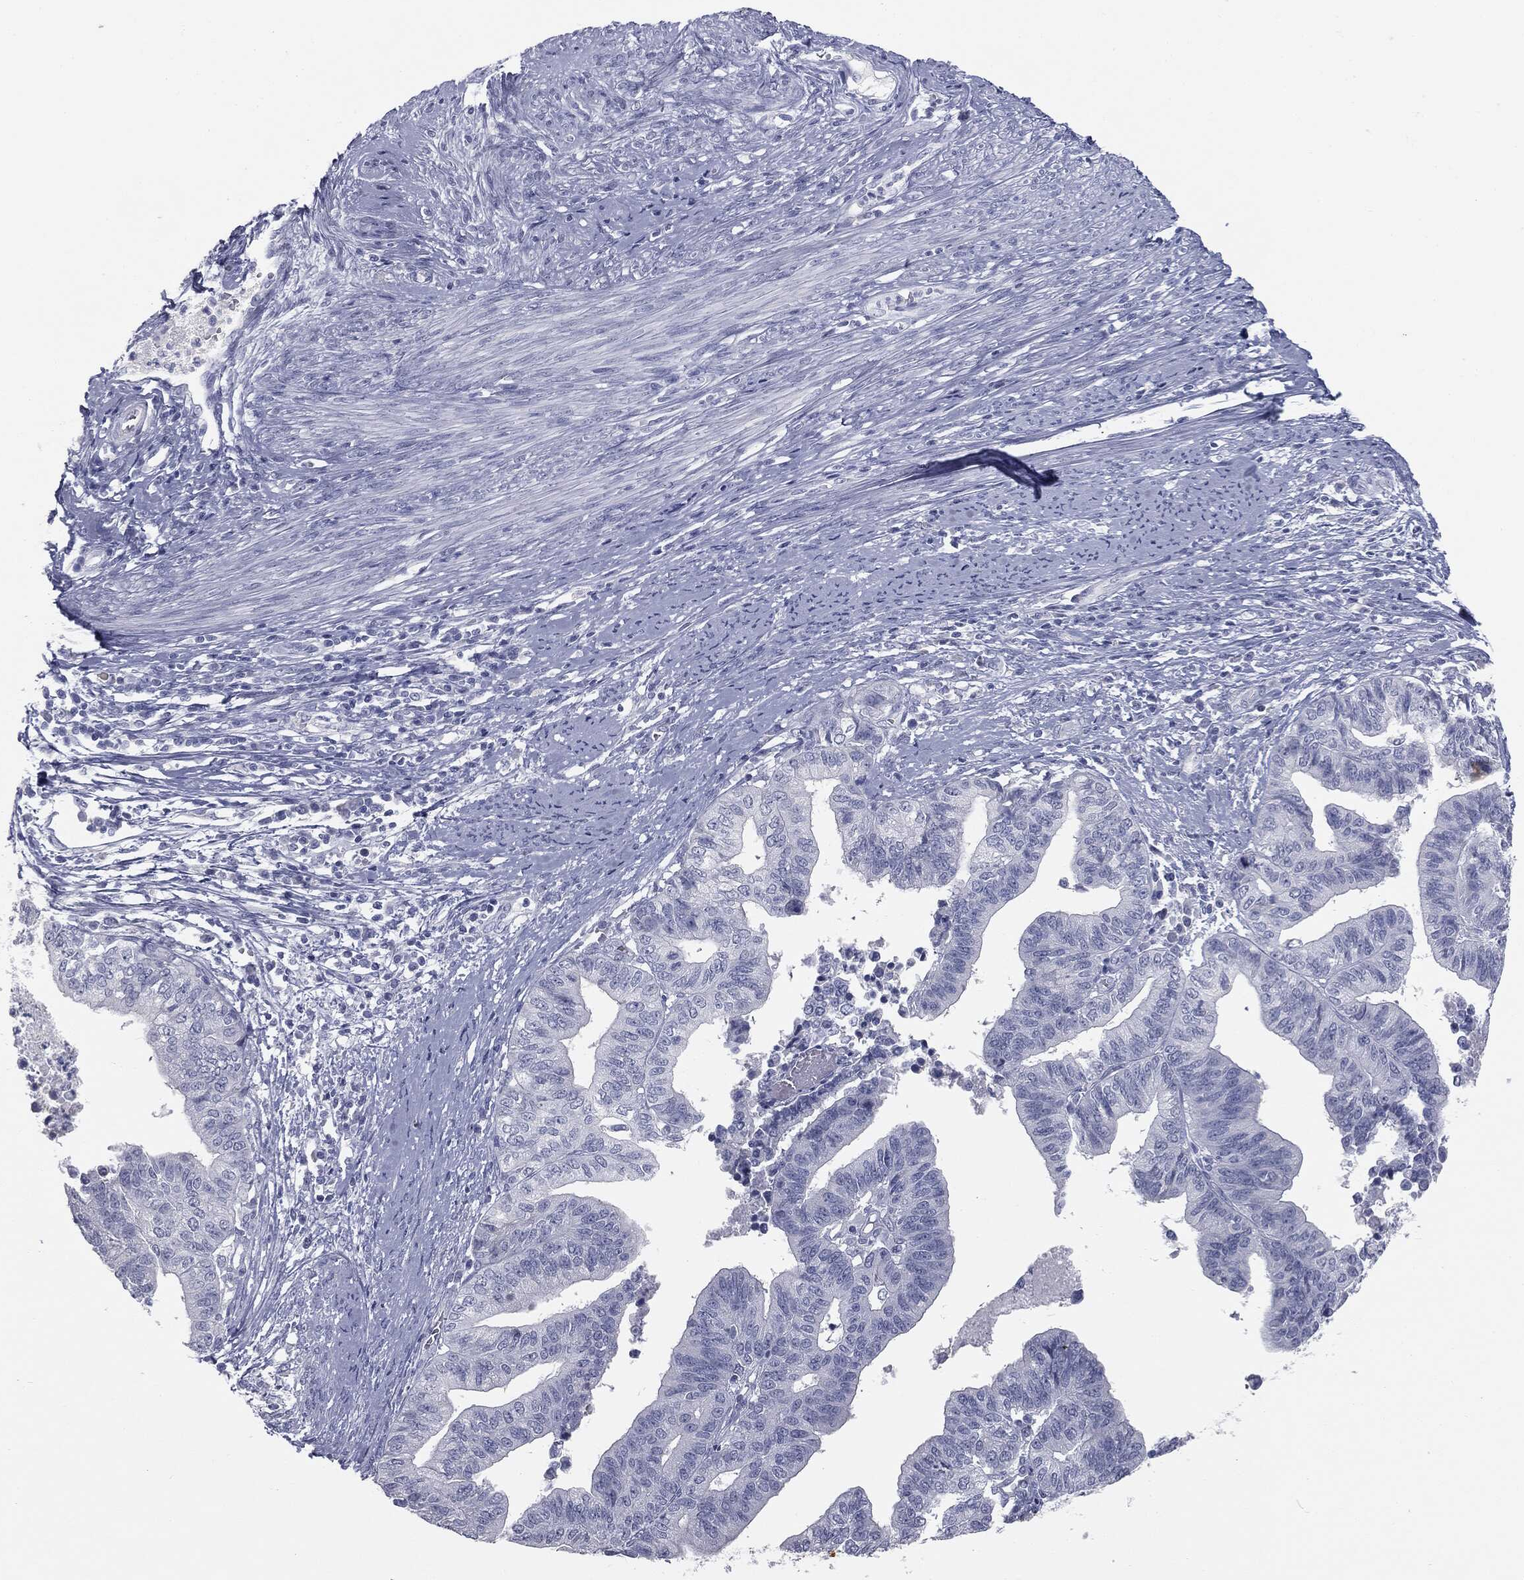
{"staining": {"intensity": "negative", "quantity": "none", "location": "none"}, "tissue": "endometrial cancer", "cell_type": "Tumor cells", "image_type": "cancer", "snomed": [{"axis": "morphology", "description": "Adenocarcinoma, NOS"}, {"axis": "topography", "description": "Endometrium"}], "caption": "The immunohistochemistry micrograph has no significant positivity in tumor cells of endometrial adenocarcinoma tissue.", "gene": "MUC5AC", "patient": {"sex": "female", "age": 65}}